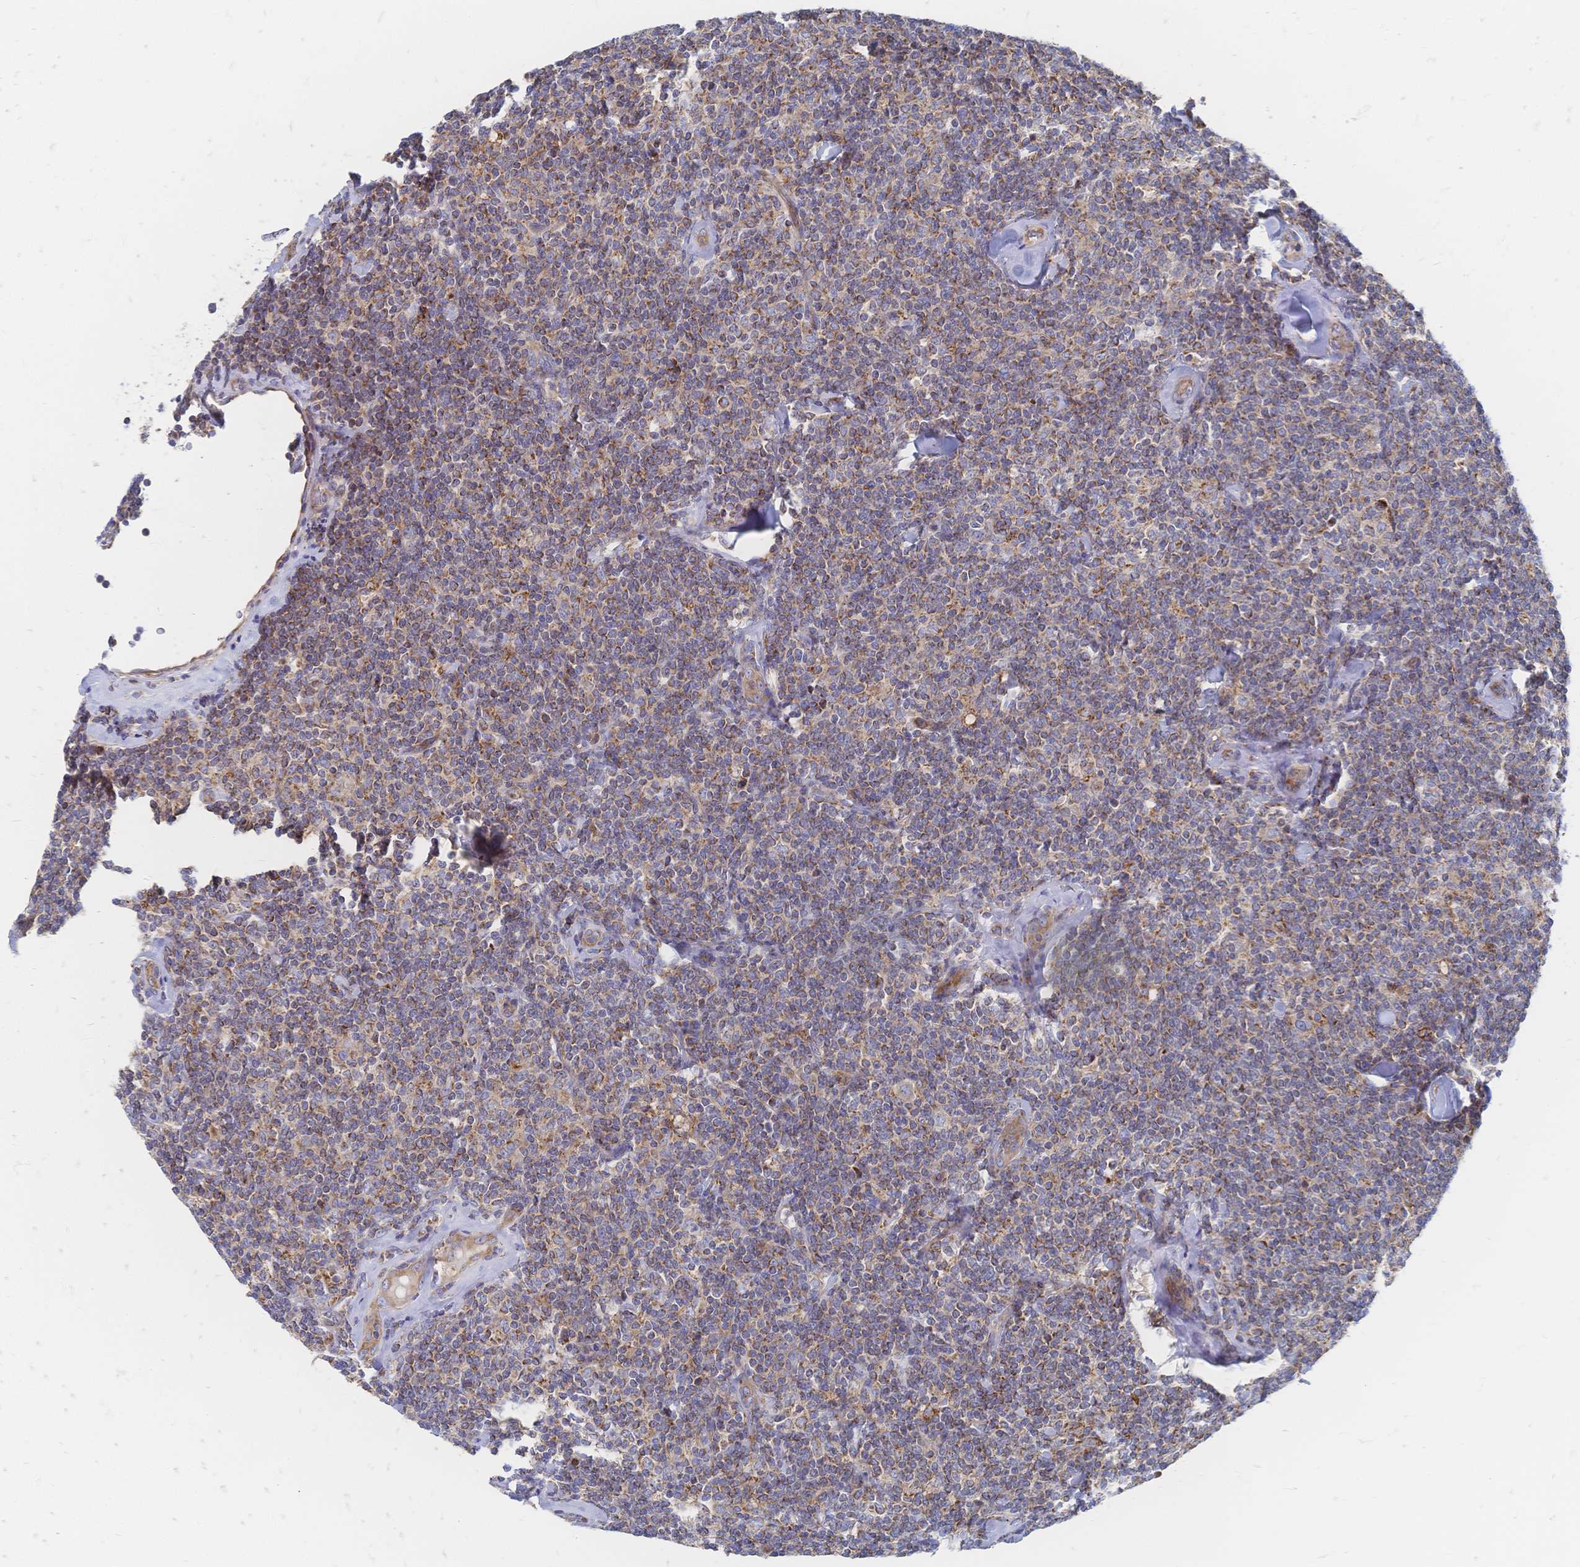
{"staining": {"intensity": "moderate", "quantity": ">75%", "location": "cytoplasmic/membranous"}, "tissue": "lymphoma", "cell_type": "Tumor cells", "image_type": "cancer", "snomed": [{"axis": "morphology", "description": "Malignant lymphoma, non-Hodgkin's type, Low grade"}, {"axis": "topography", "description": "Lymph node"}], "caption": "The photomicrograph shows a brown stain indicating the presence of a protein in the cytoplasmic/membranous of tumor cells in lymphoma.", "gene": "SORBS1", "patient": {"sex": "female", "age": 56}}